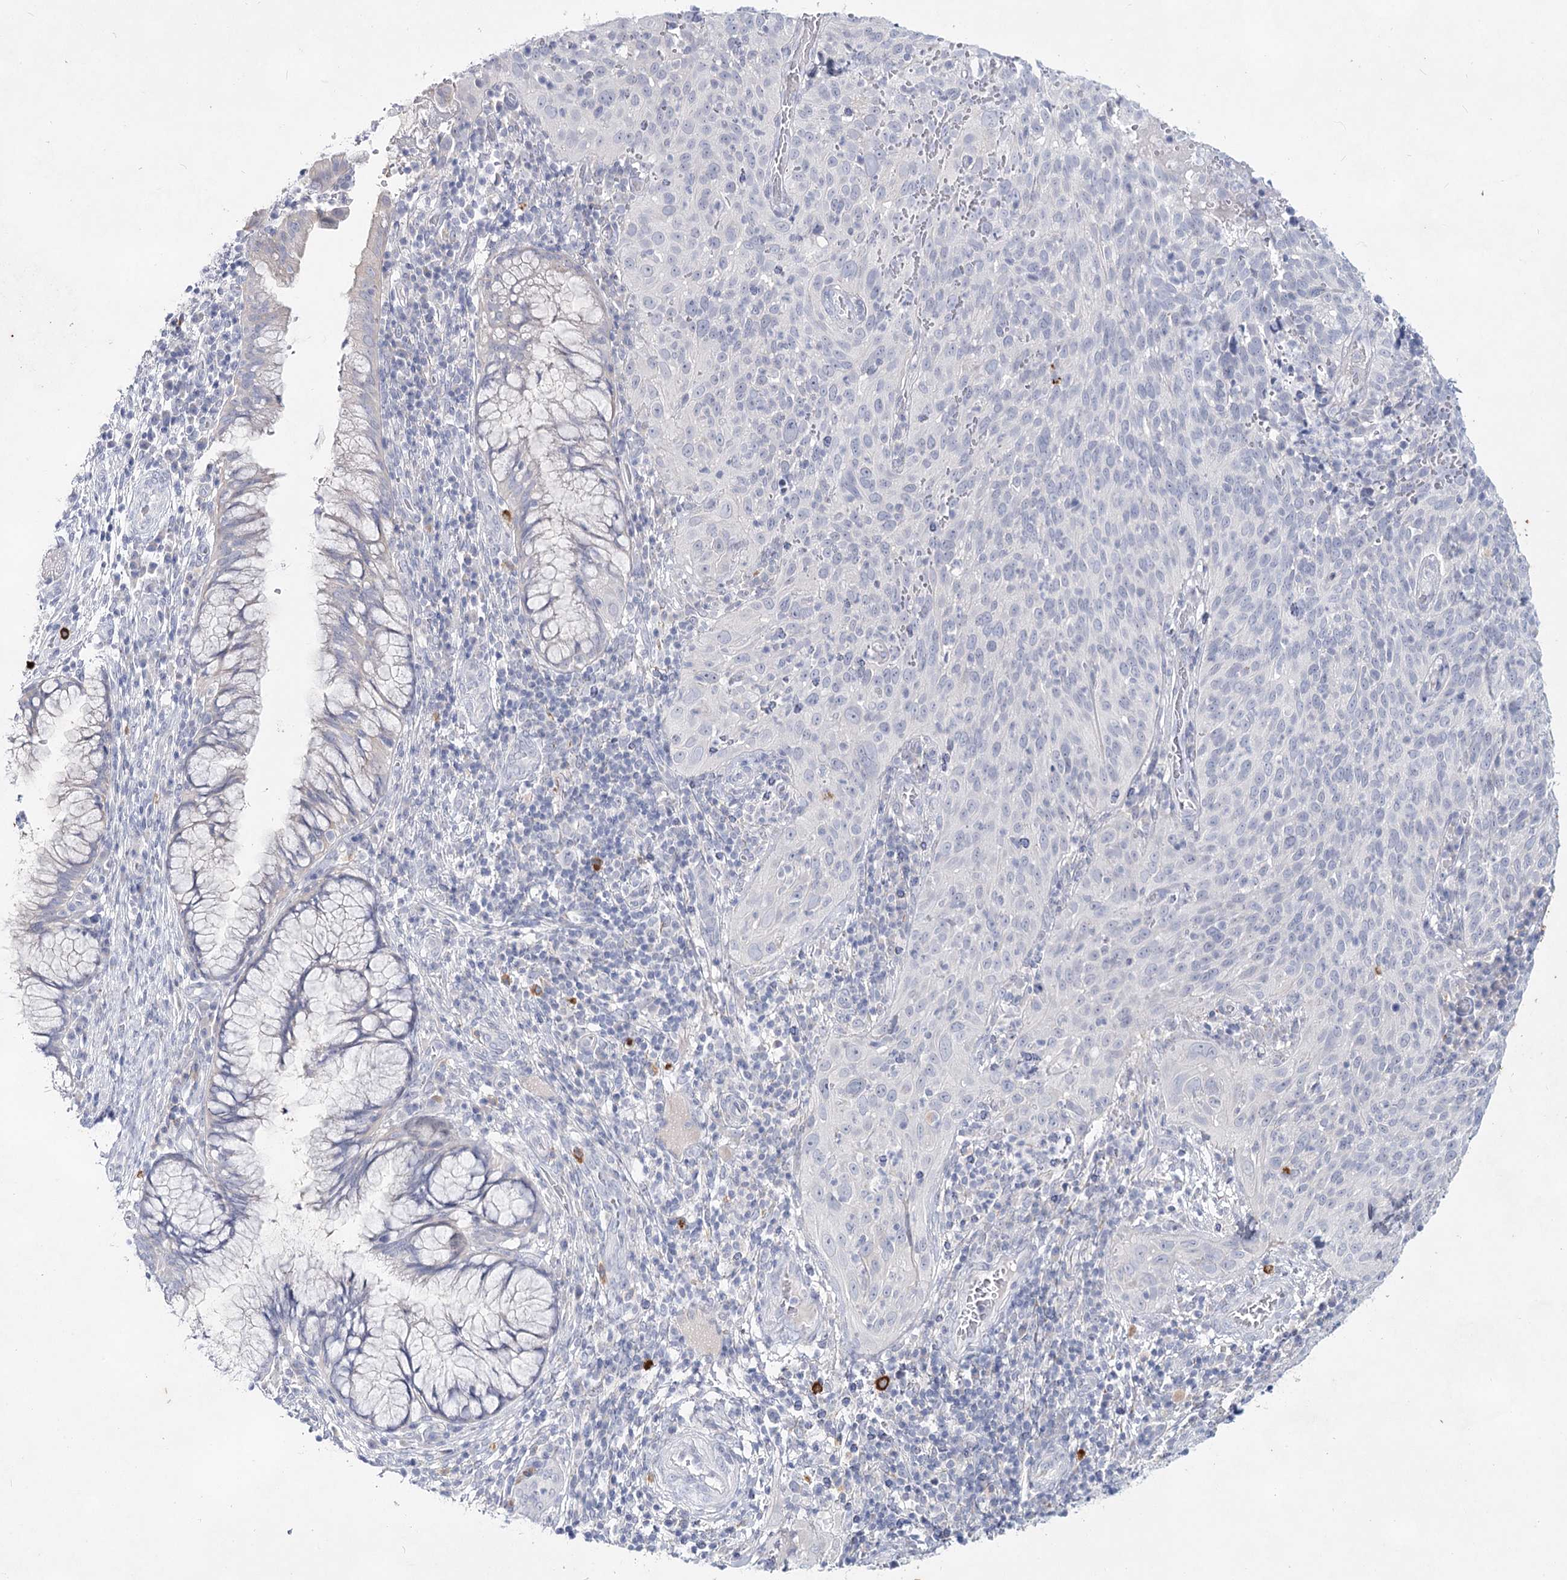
{"staining": {"intensity": "negative", "quantity": "none", "location": "none"}, "tissue": "cervical cancer", "cell_type": "Tumor cells", "image_type": "cancer", "snomed": [{"axis": "morphology", "description": "Squamous cell carcinoma, NOS"}, {"axis": "topography", "description": "Cervix"}], "caption": "Immunohistochemical staining of human cervical cancer displays no significant expression in tumor cells. (DAB immunohistochemistry (IHC) with hematoxylin counter stain).", "gene": "CCDC73", "patient": {"sex": "female", "age": 31}}